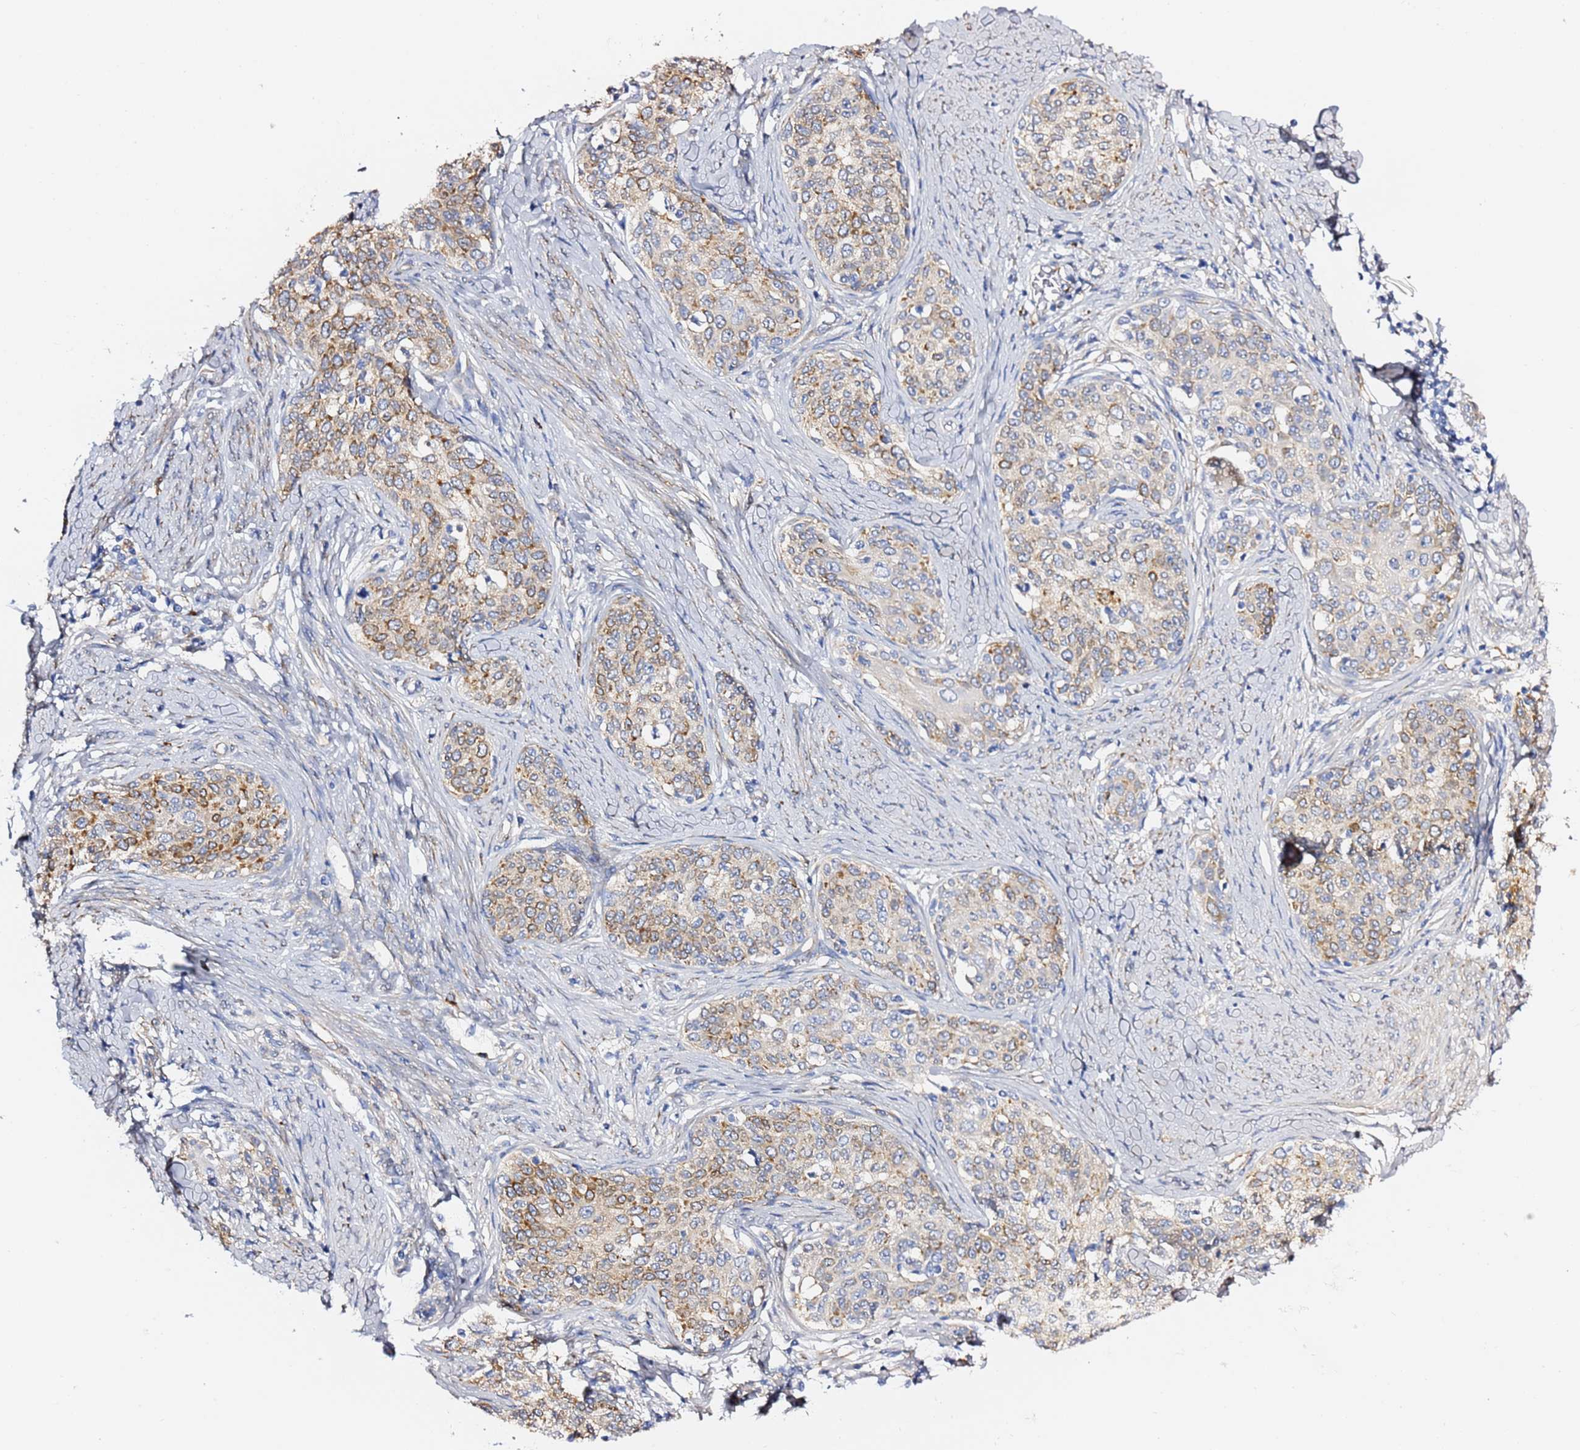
{"staining": {"intensity": "moderate", "quantity": "25%-75%", "location": "cytoplasmic/membranous"}, "tissue": "cervical cancer", "cell_type": "Tumor cells", "image_type": "cancer", "snomed": [{"axis": "morphology", "description": "Squamous cell carcinoma, NOS"}, {"axis": "morphology", "description": "Adenocarcinoma, NOS"}, {"axis": "topography", "description": "Cervix"}], "caption": "IHC micrograph of neoplastic tissue: cervical adenocarcinoma stained using immunohistochemistry exhibits medium levels of moderate protein expression localized specifically in the cytoplasmic/membranous of tumor cells, appearing as a cytoplasmic/membranous brown color.", "gene": "GDAP2", "patient": {"sex": "female", "age": 52}}